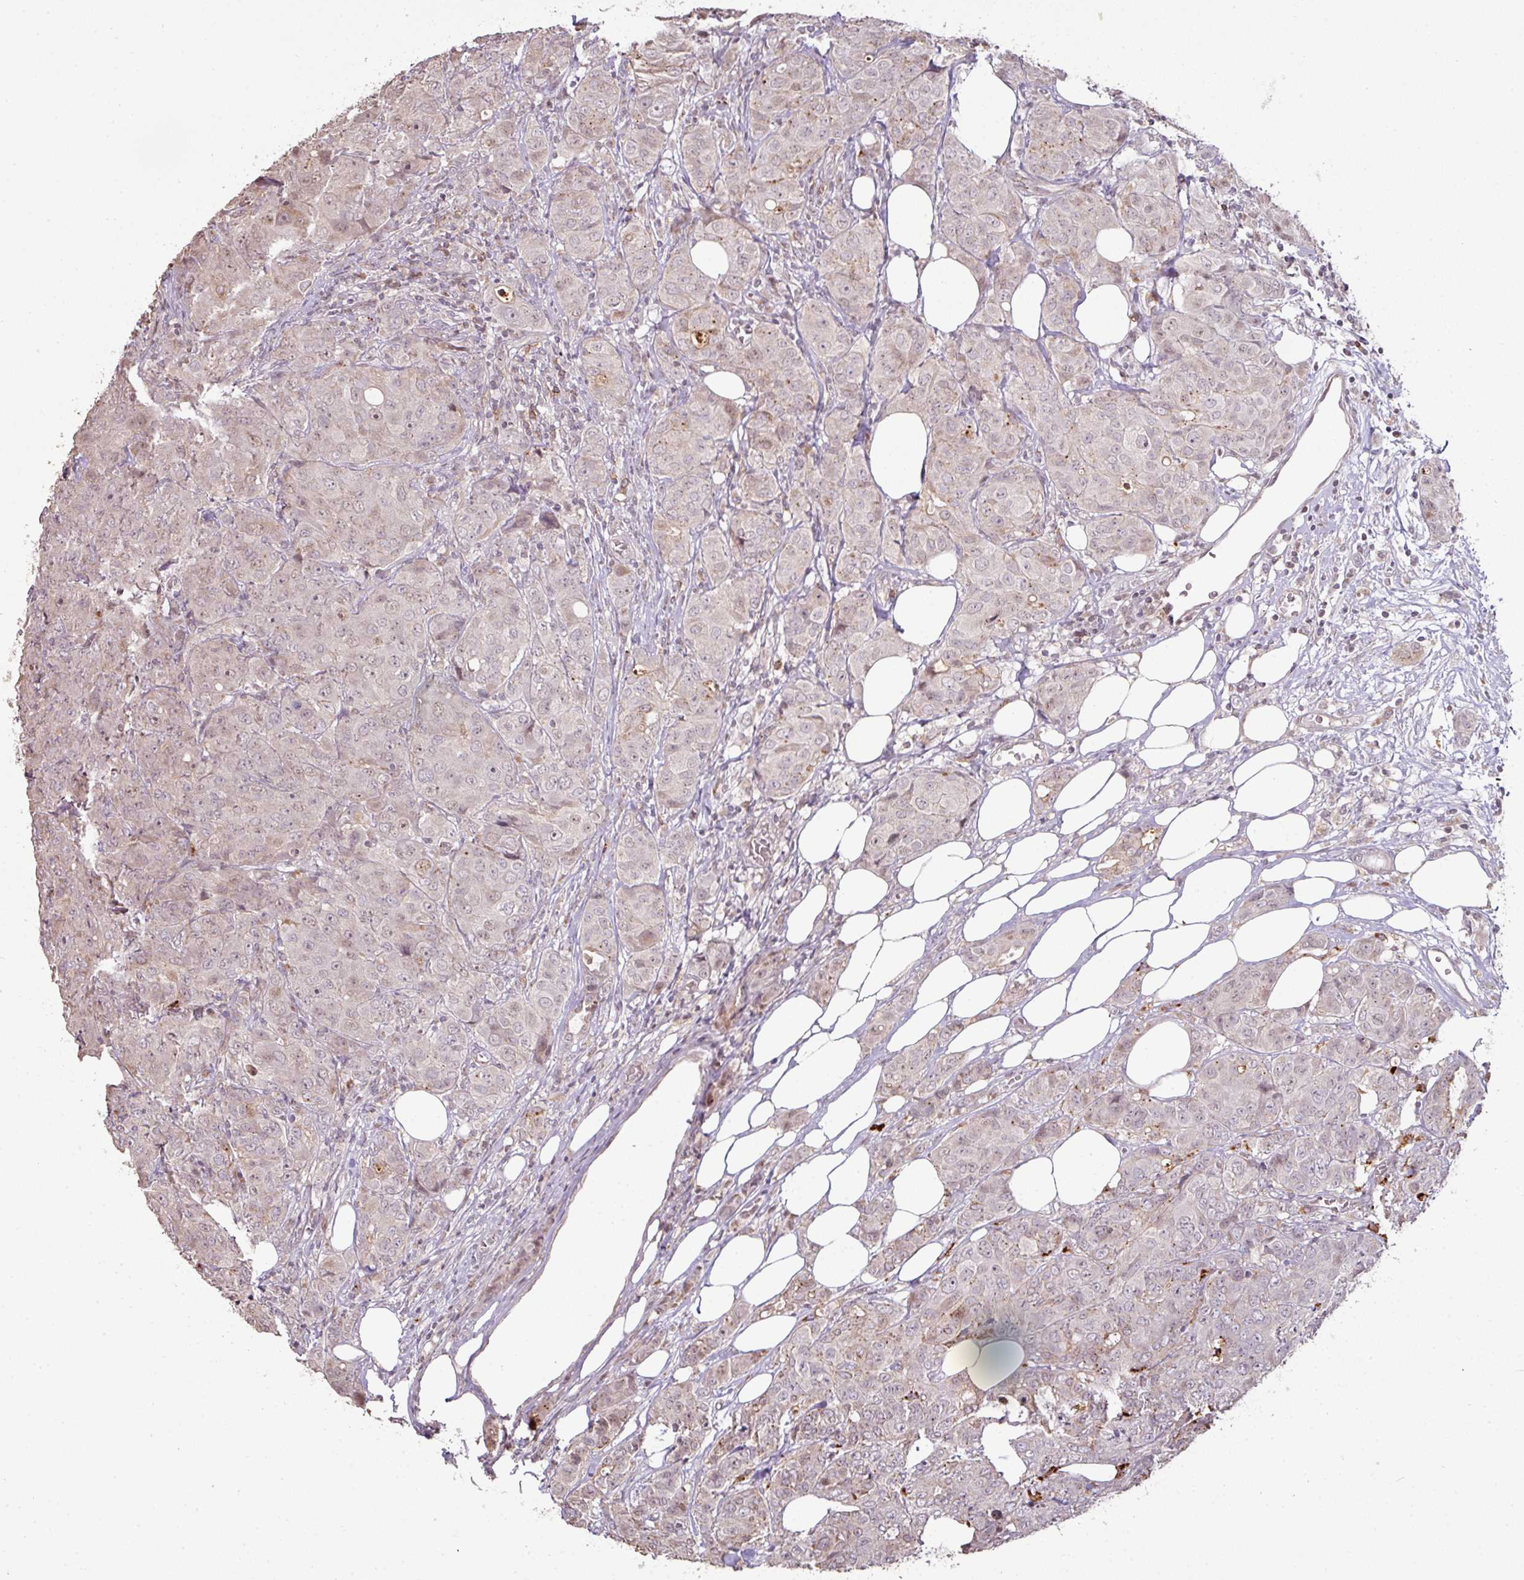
{"staining": {"intensity": "negative", "quantity": "none", "location": "none"}, "tissue": "breast cancer", "cell_type": "Tumor cells", "image_type": "cancer", "snomed": [{"axis": "morphology", "description": "Duct carcinoma"}, {"axis": "topography", "description": "Breast"}], "caption": "An image of invasive ductal carcinoma (breast) stained for a protein reveals no brown staining in tumor cells. (DAB (3,3'-diaminobenzidine) immunohistochemistry with hematoxylin counter stain).", "gene": "CXCR5", "patient": {"sex": "female", "age": 43}}